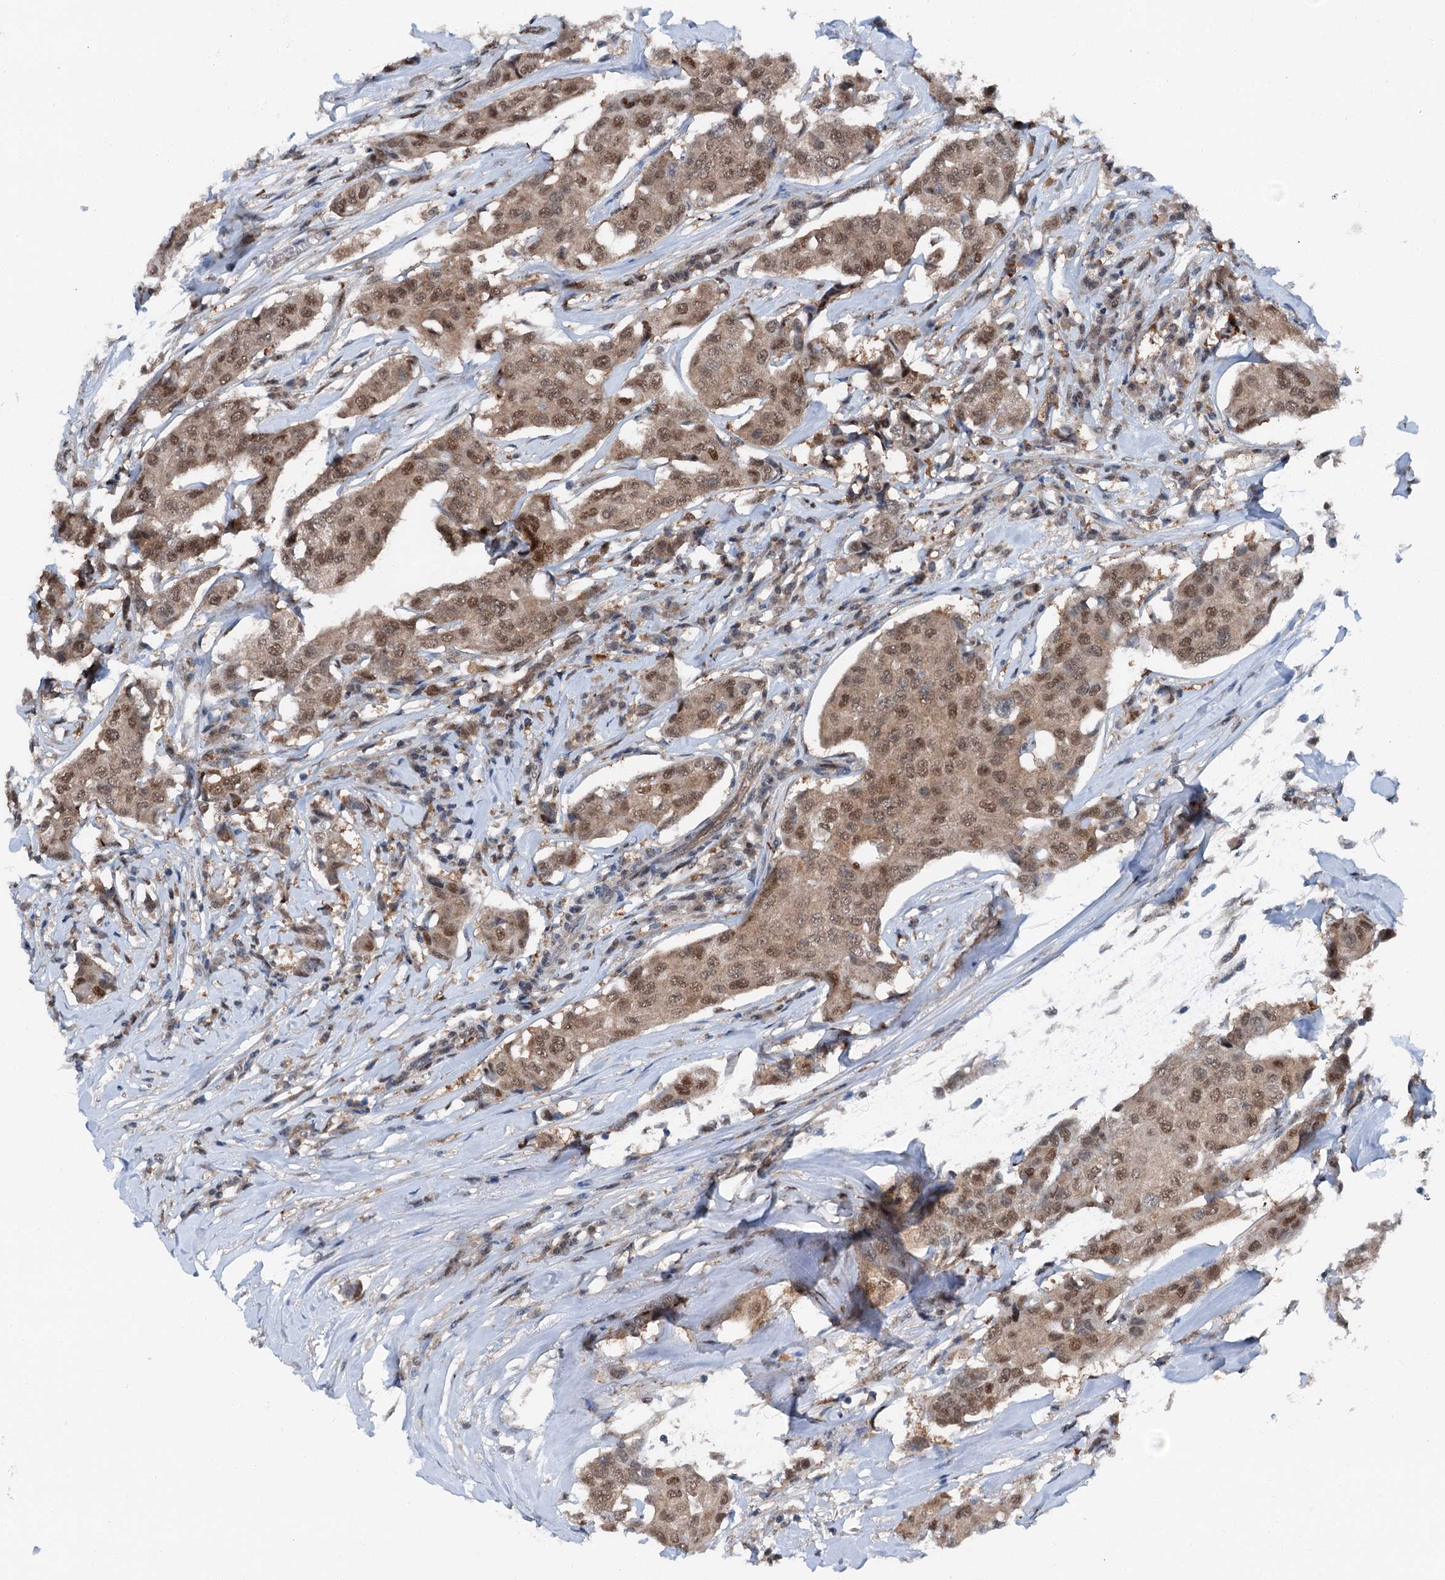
{"staining": {"intensity": "moderate", "quantity": ">75%", "location": "cytoplasmic/membranous,nuclear"}, "tissue": "breast cancer", "cell_type": "Tumor cells", "image_type": "cancer", "snomed": [{"axis": "morphology", "description": "Duct carcinoma"}, {"axis": "topography", "description": "Breast"}], "caption": "This histopathology image exhibits immunohistochemistry staining of breast cancer (invasive ductal carcinoma), with medium moderate cytoplasmic/membranous and nuclear expression in about >75% of tumor cells.", "gene": "PSMD13", "patient": {"sex": "female", "age": 80}}